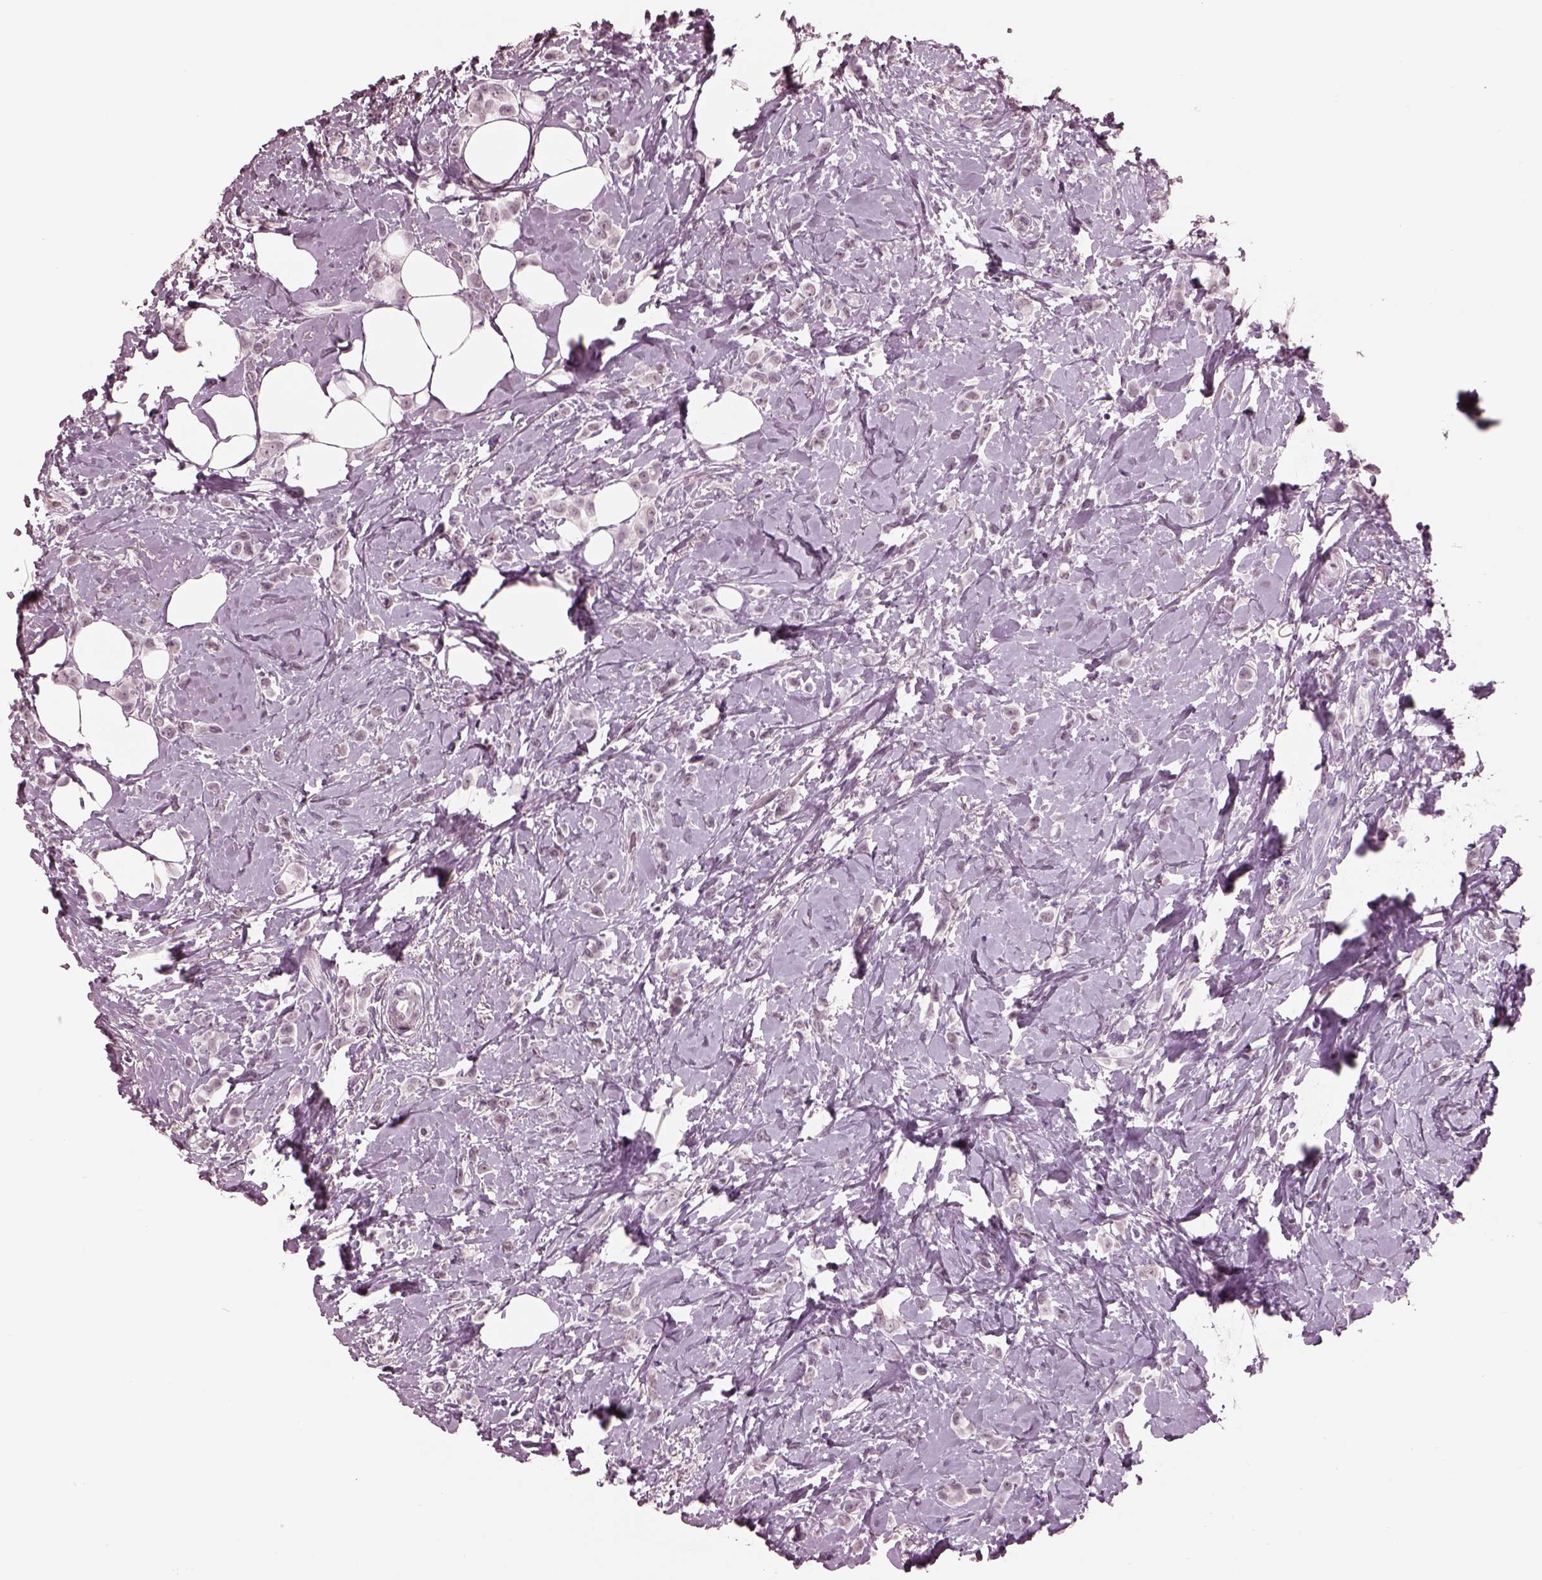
{"staining": {"intensity": "negative", "quantity": "none", "location": "none"}, "tissue": "breast cancer", "cell_type": "Tumor cells", "image_type": "cancer", "snomed": [{"axis": "morphology", "description": "Lobular carcinoma"}, {"axis": "topography", "description": "Breast"}], "caption": "This is an IHC photomicrograph of lobular carcinoma (breast). There is no expression in tumor cells.", "gene": "GARIN4", "patient": {"sex": "female", "age": 66}}